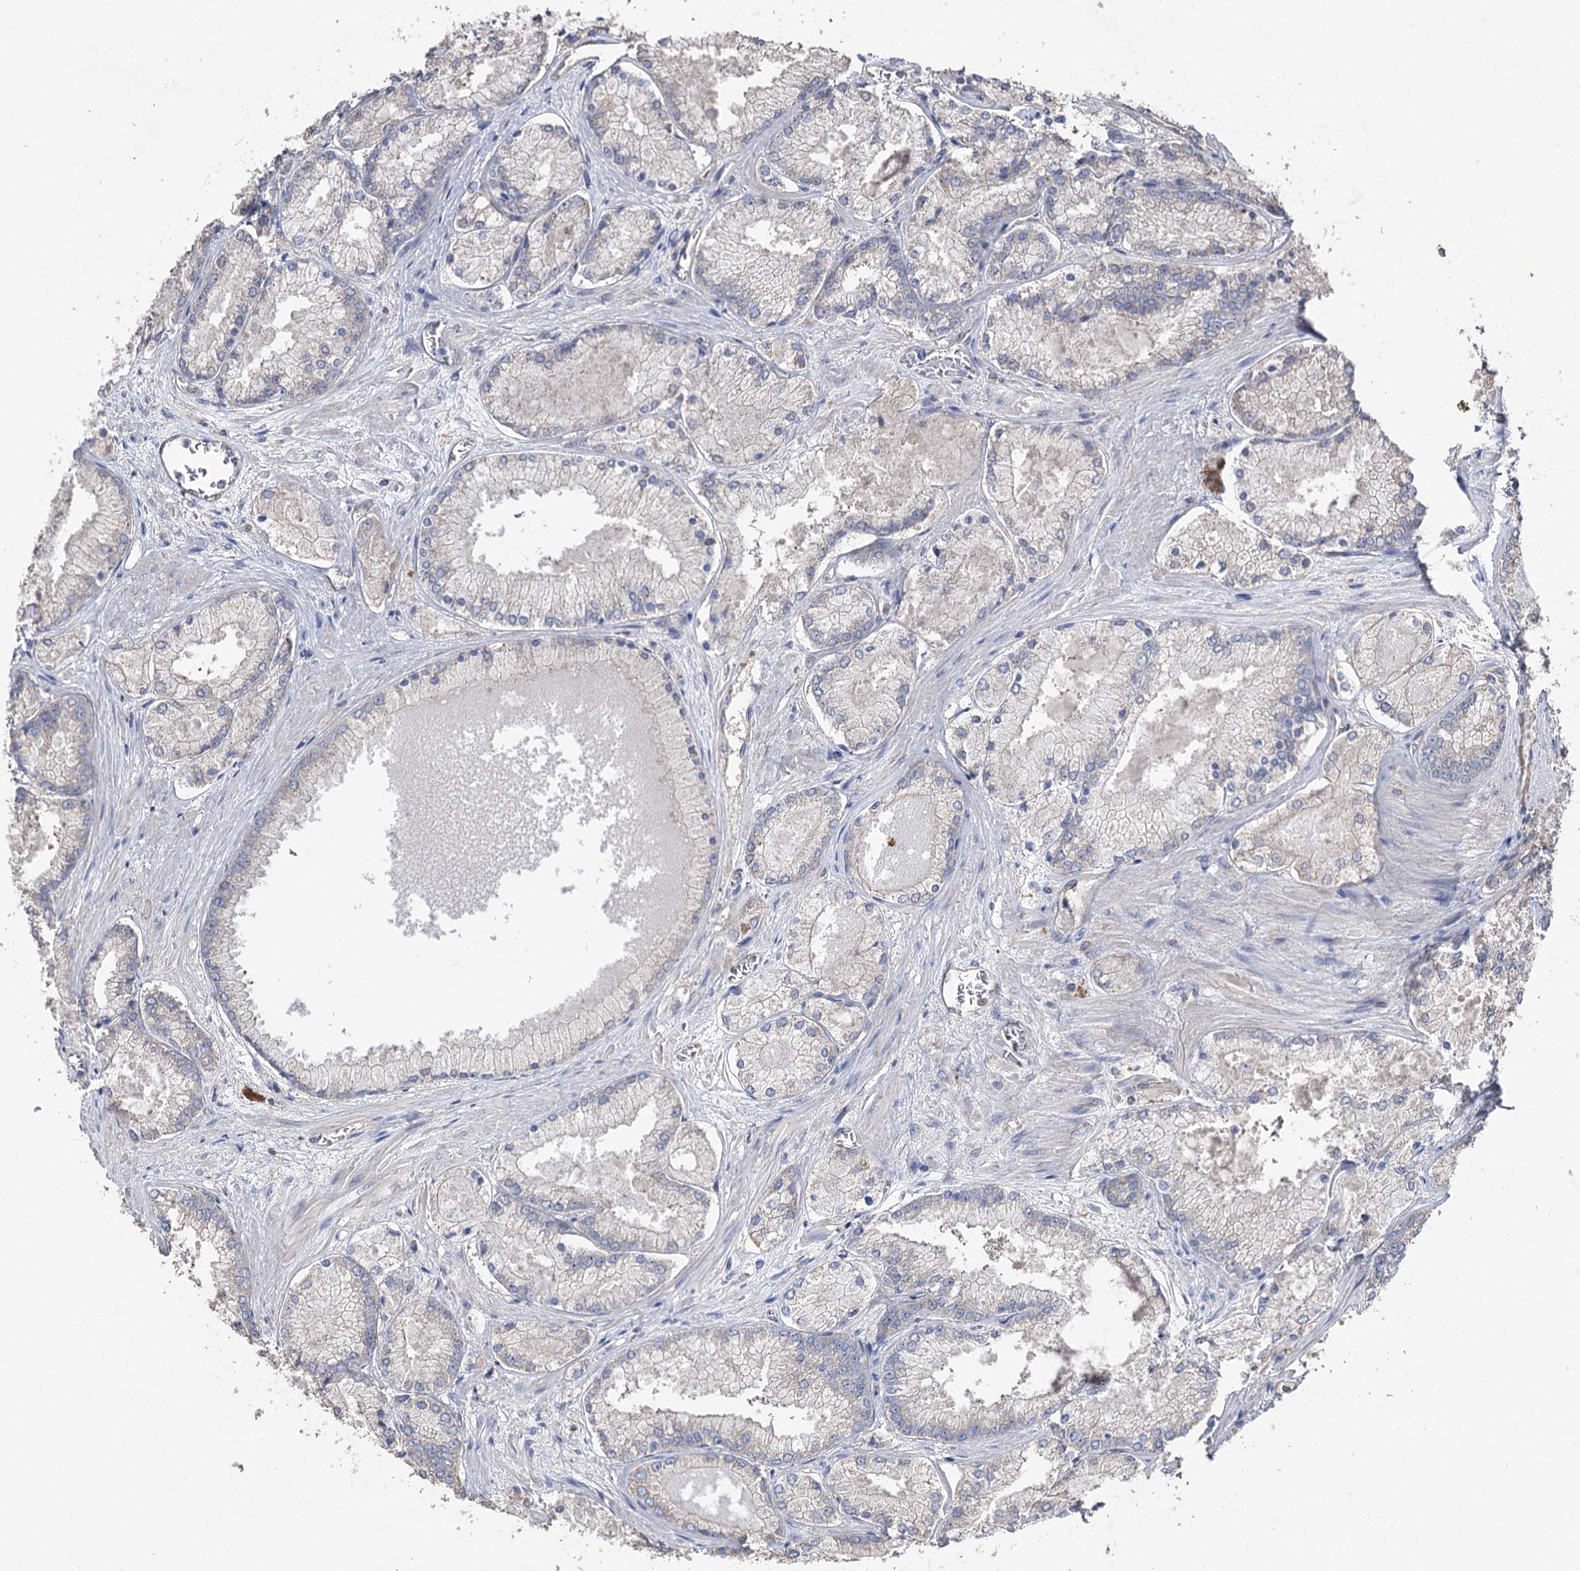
{"staining": {"intensity": "negative", "quantity": "none", "location": "none"}, "tissue": "prostate cancer", "cell_type": "Tumor cells", "image_type": "cancer", "snomed": [{"axis": "morphology", "description": "Adenocarcinoma, Low grade"}, {"axis": "topography", "description": "Prostate"}], "caption": "Immunohistochemistry (IHC) micrograph of prostate adenocarcinoma (low-grade) stained for a protein (brown), which demonstrates no staining in tumor cells. The staining was performed using DAB (3,3'-diaminobenzidine) to visualize the protein expression in brown, while the nuclei were stained in blue with hematoxylin (Magnification: 20x).", "gene": "FAM13B", "patient": {"sex": "male", "age": 74}}